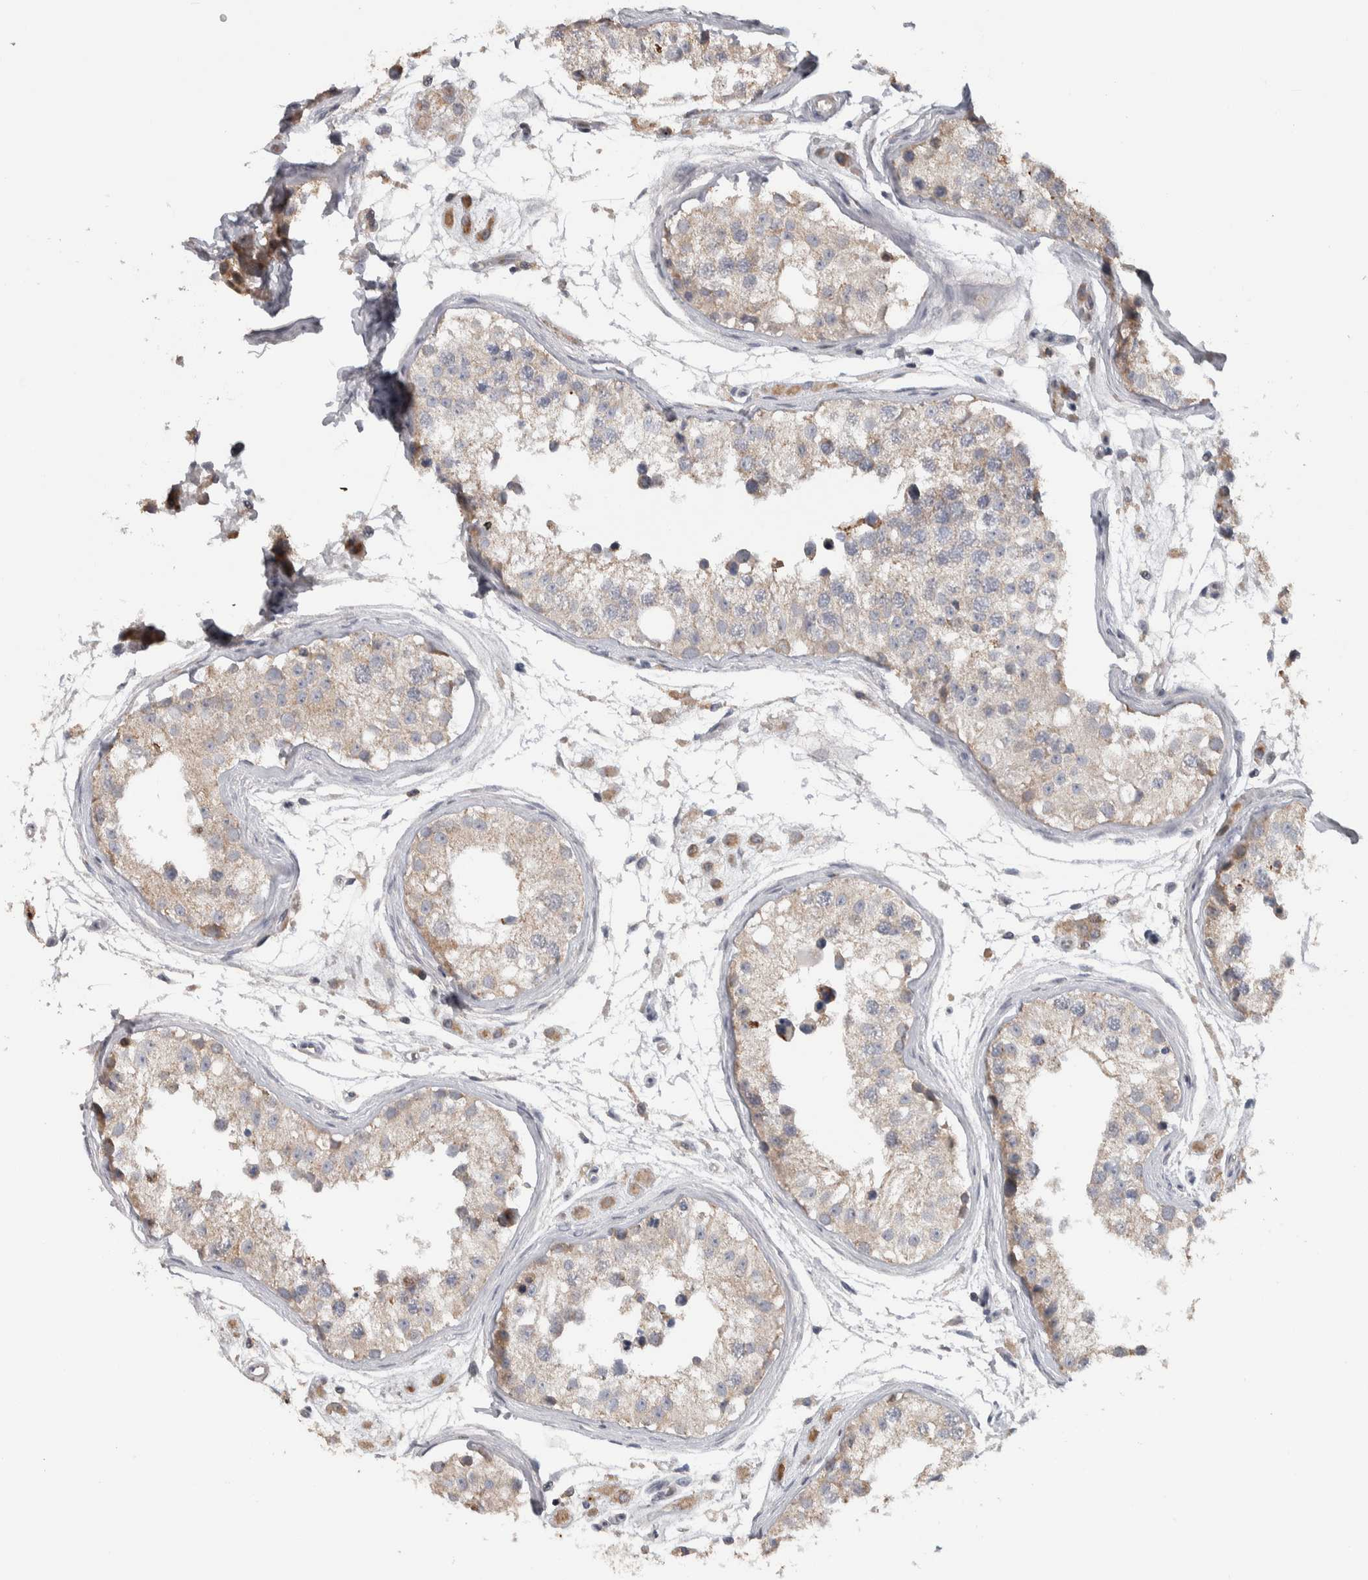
{"staining": {"intensity": "moderate", "quantity": "25%-75%", "location": "cytoplasmic/membranous"}, "tissue": "testis", "cell_type": "Cells in seminiferous ducts", "image_type": "normal", "snomed": [{"axis": "morphology", "description": "Normal tissue, NOS"}, {"axis": "morphology", "description": "Adenocarcinoma, metastatic, NOS"}, {"axis": "topography", "description": "Testis"}], "caption": "Benign testis reveals moderate cytoplasmic/membranous expression in approximately 25%-75% of cells in seminiferous ducts Nuclei are stained in blue..", "gene": "FAM83G", "patient": {"sex": "male", "age": 26}}